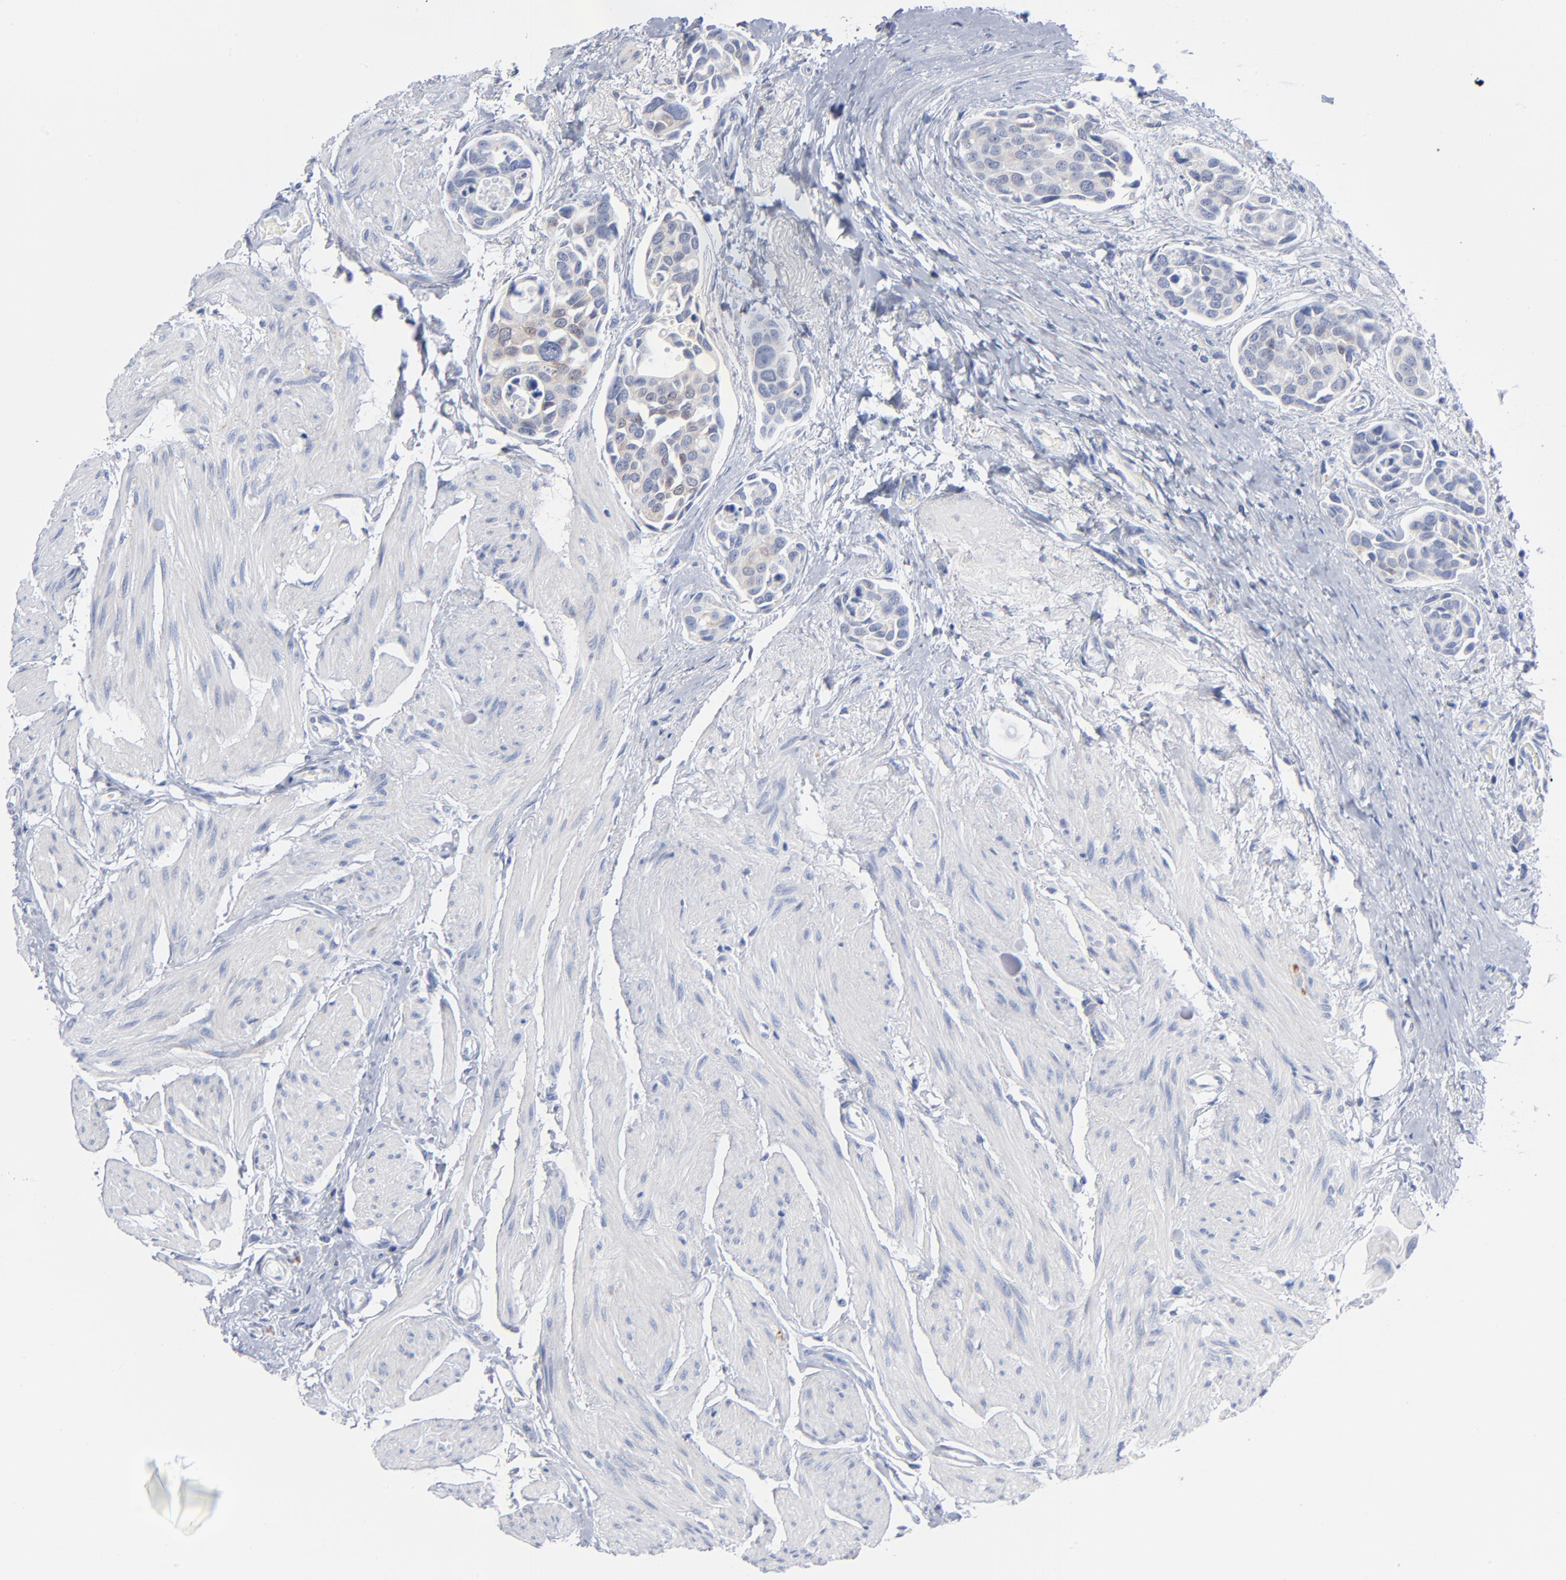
{"staining": {"intensity": "negative", "quantity": "none", "location": "none"}, "tissue": "urothelial cancer", "cell_type": "Tumor cells", "image_type": "cancer", "snomed": [{"axis": "morphology", "description": "Urothelial carcinoma, High grade"}, {"axis": "topography", "description": "Urinary bladder"}], "caption": "An immunohistochemistry (IHC) photomicrograph of urothelial cancer is shown. There is no staining in tumor cells of urothelial cancer.", "gene": "CHCHD10", "patient": {"sex": "male", "age": 78}}